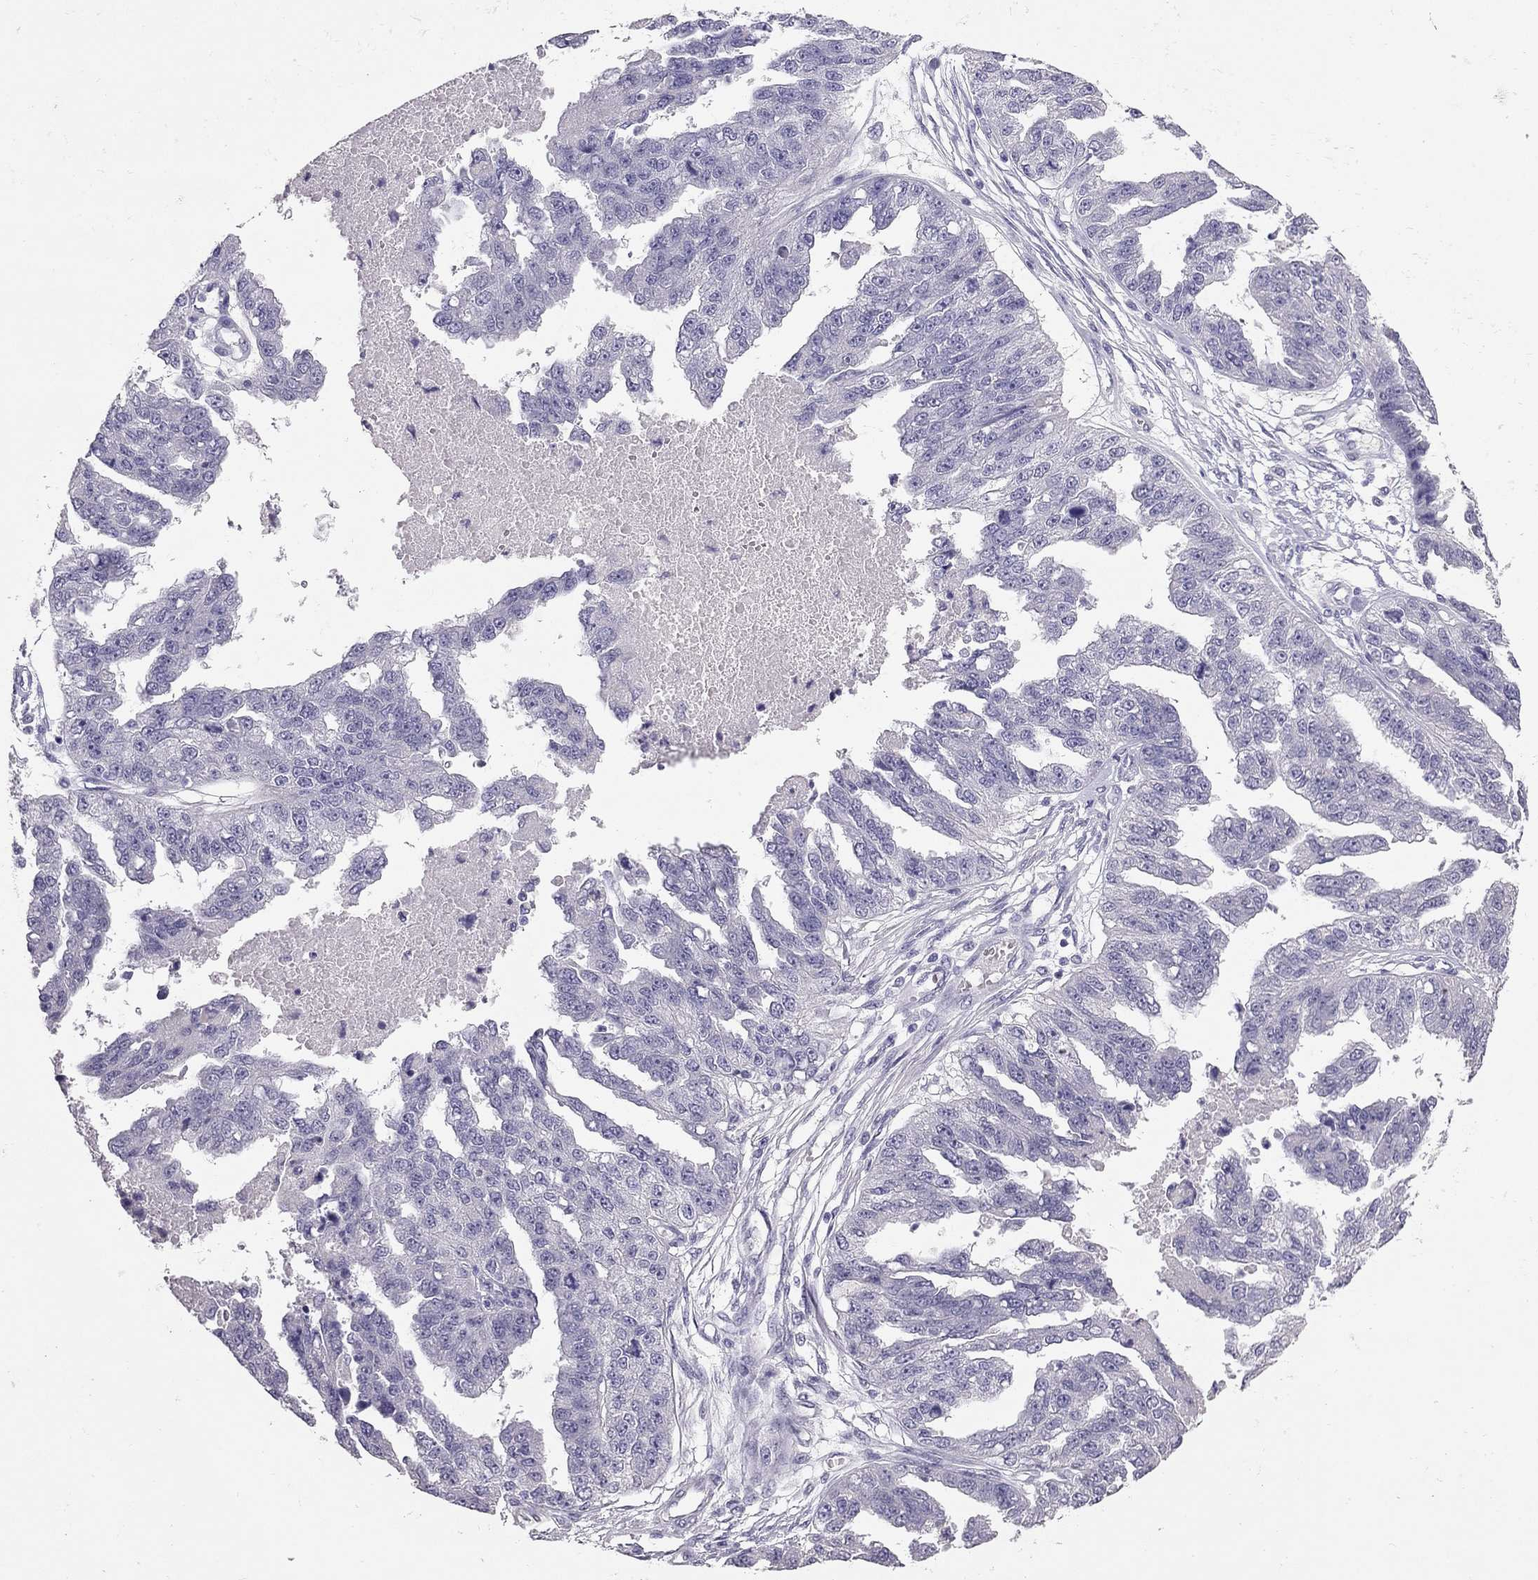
{"staining": {"intensity": "negative", "quantity": "none", "location": "none"}, "tissue": "ovarian cancer", "cell_type": "Tumor cells", "image_type": "cancer", "snomed": [{"axis": "morphology", "description": "Cystadenocarcinoma, serous, NOS"}, {"axis": "topography", "description": "Ovary"}], "caption": "Immunohistochemistry of ovarian cancer demonstrates no expression in tumor cells.", "gene": "RHO", "patient": {"sex": "female", "age": 58}}